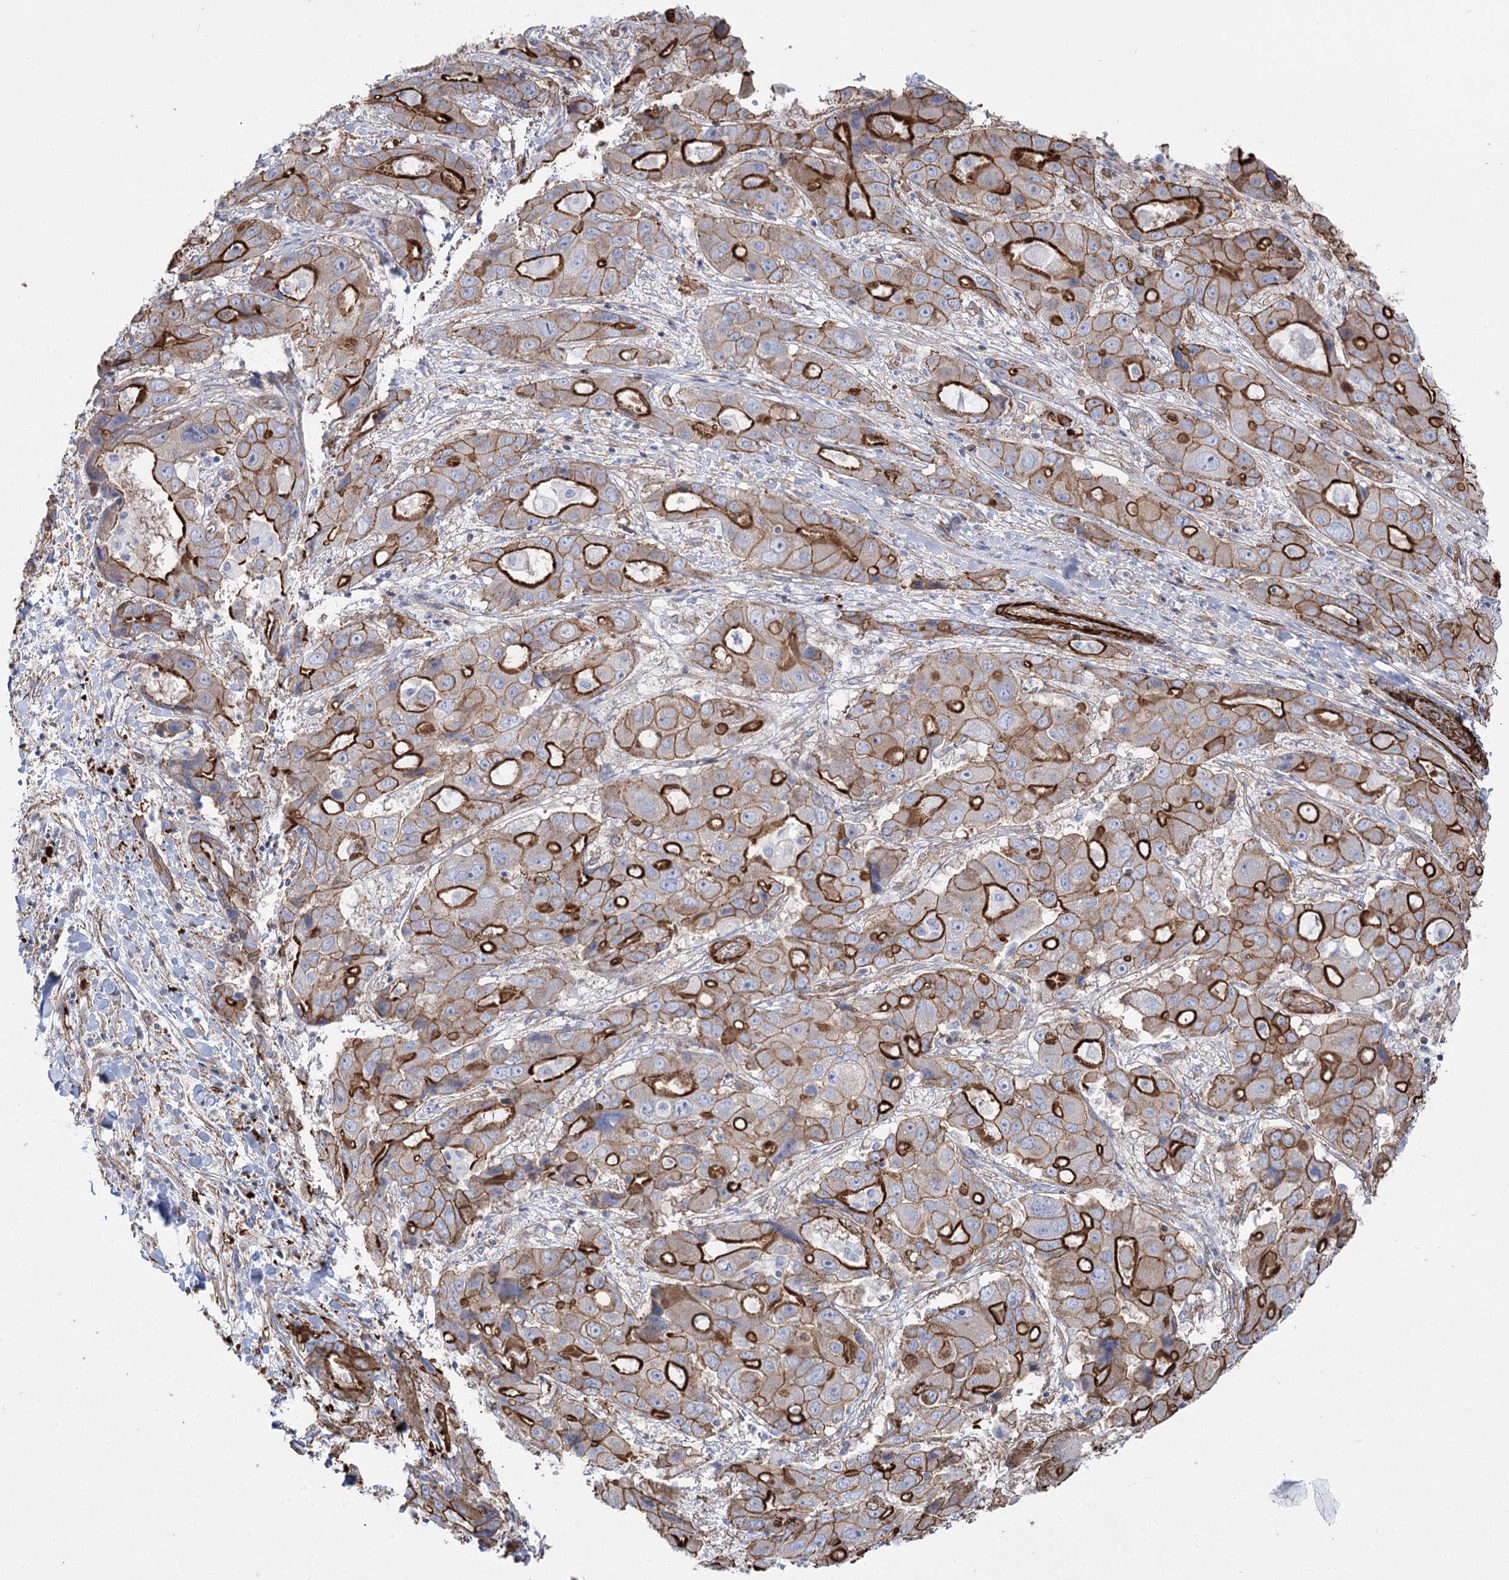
{"staining": {"intensity": "strong", "quantity": "25%-75%", "location": "cytoplasmic/membranous"}, "tissue": "liver cancer", "cell_type": "Tumor cells", "image_type": "cancer", "snomed": [{"axis": "morphology", "description": "Cholangiocarcinoma"}, {"axis": "topography", "description": "Liver"}], "caption": "Cholangiocarcinoma (liver) stained with immunohistochemistry reveals strong cytoplasmic/membranous positivity in about 25%-75% of tumor cells.", "gene": "PLEKHA5", "patient": {"sex": "male", "age": 67}}